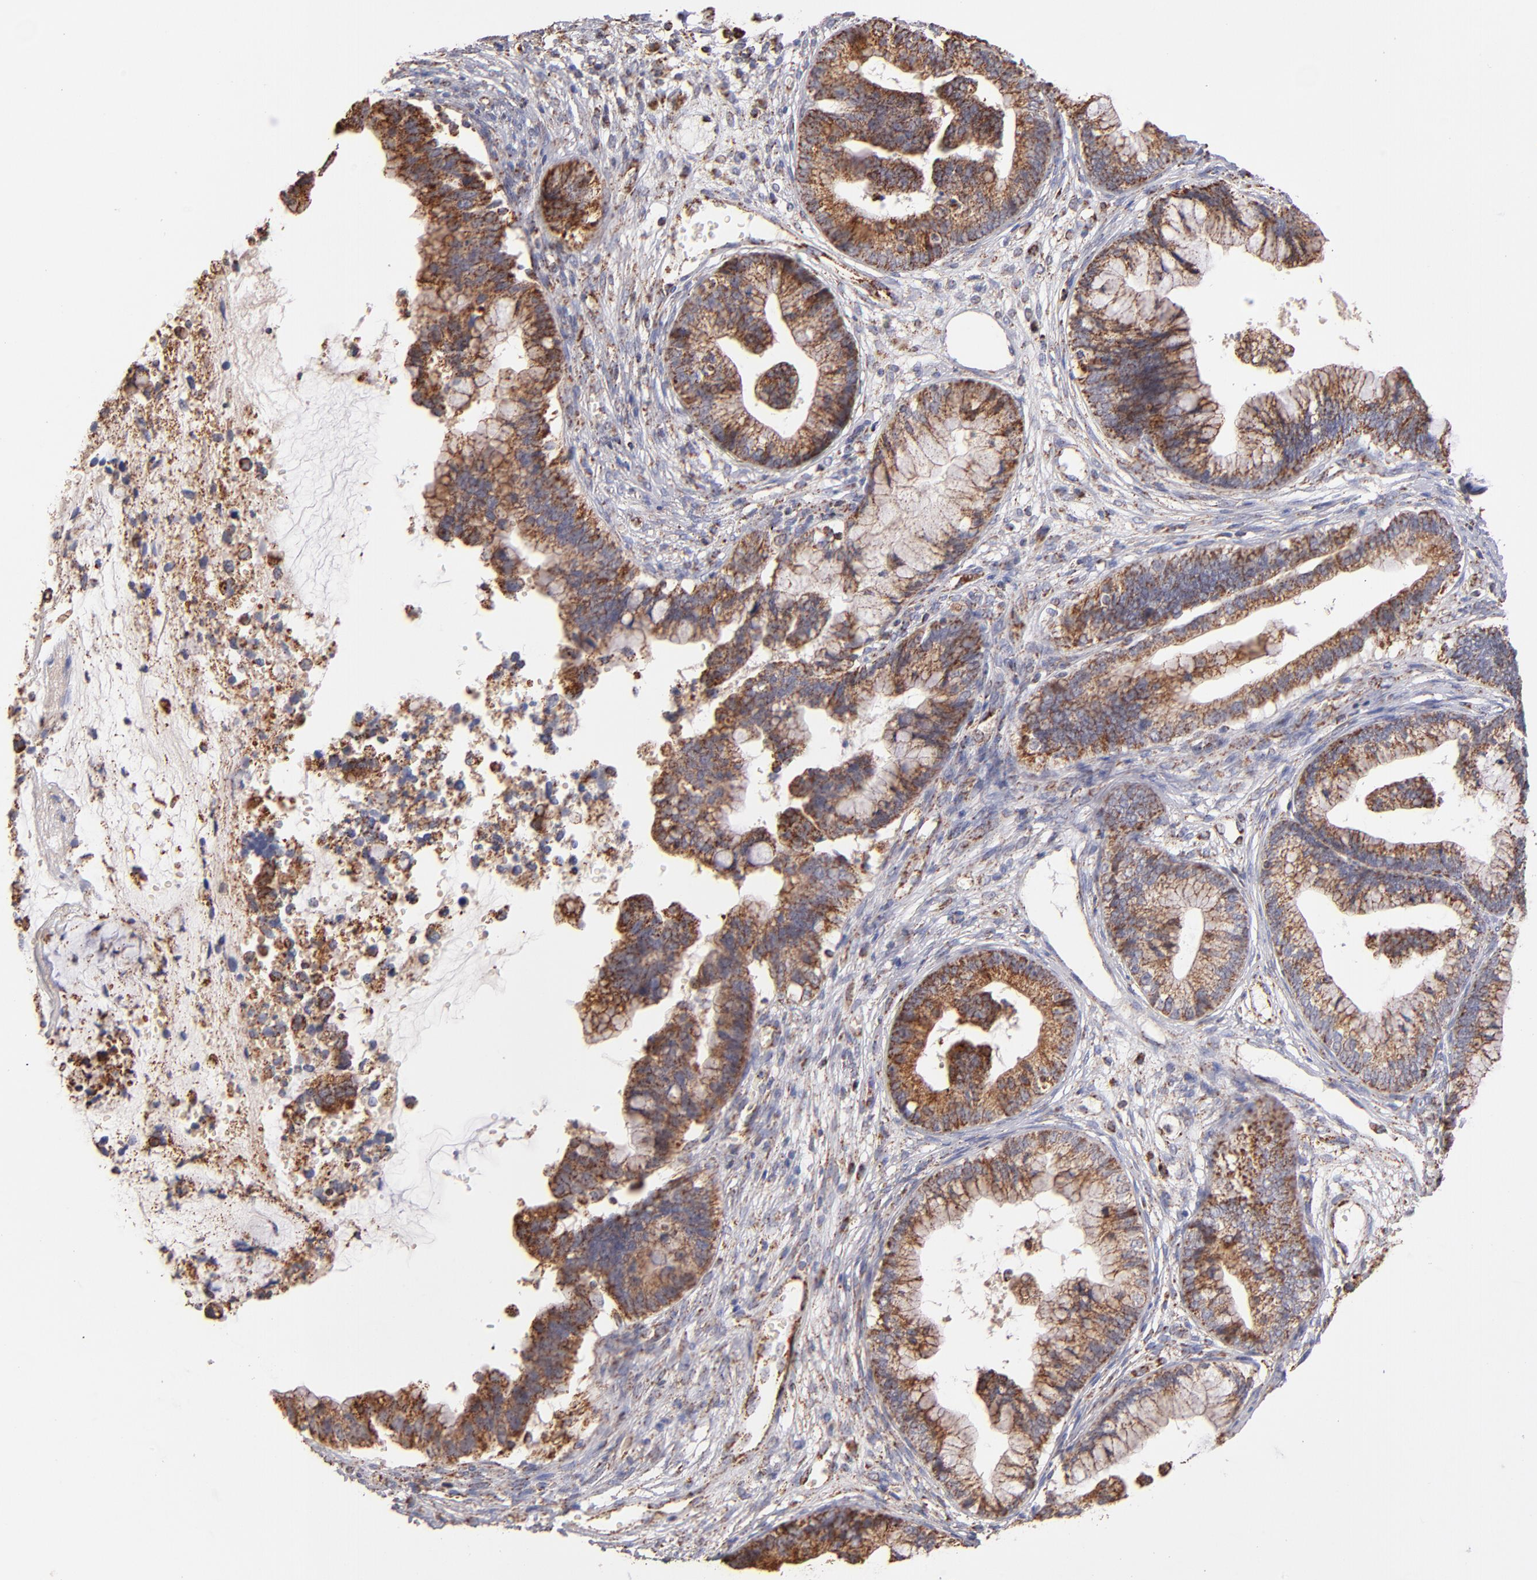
{"staining": {"intensity": "moderate", "quantity": ">75%", "location": "cytoplasmic/membranous"}, "tissue": "cervical cancer", "cell_type": "Tumor cells", "image_type": "cancer", "snomed": [{"axis": "morphology", "description": "Adenocarcinoma, NOS"}, {"axis": "topography", "description": "Cervix"}], "caption": "Cervical cancer stained for a protein (brown) exhibits moderate cytoplasmic/membranous positive staining in about >75% of tumor cells.", "gene": "DLST", "patient": {"sex": "female", "age": 44}}